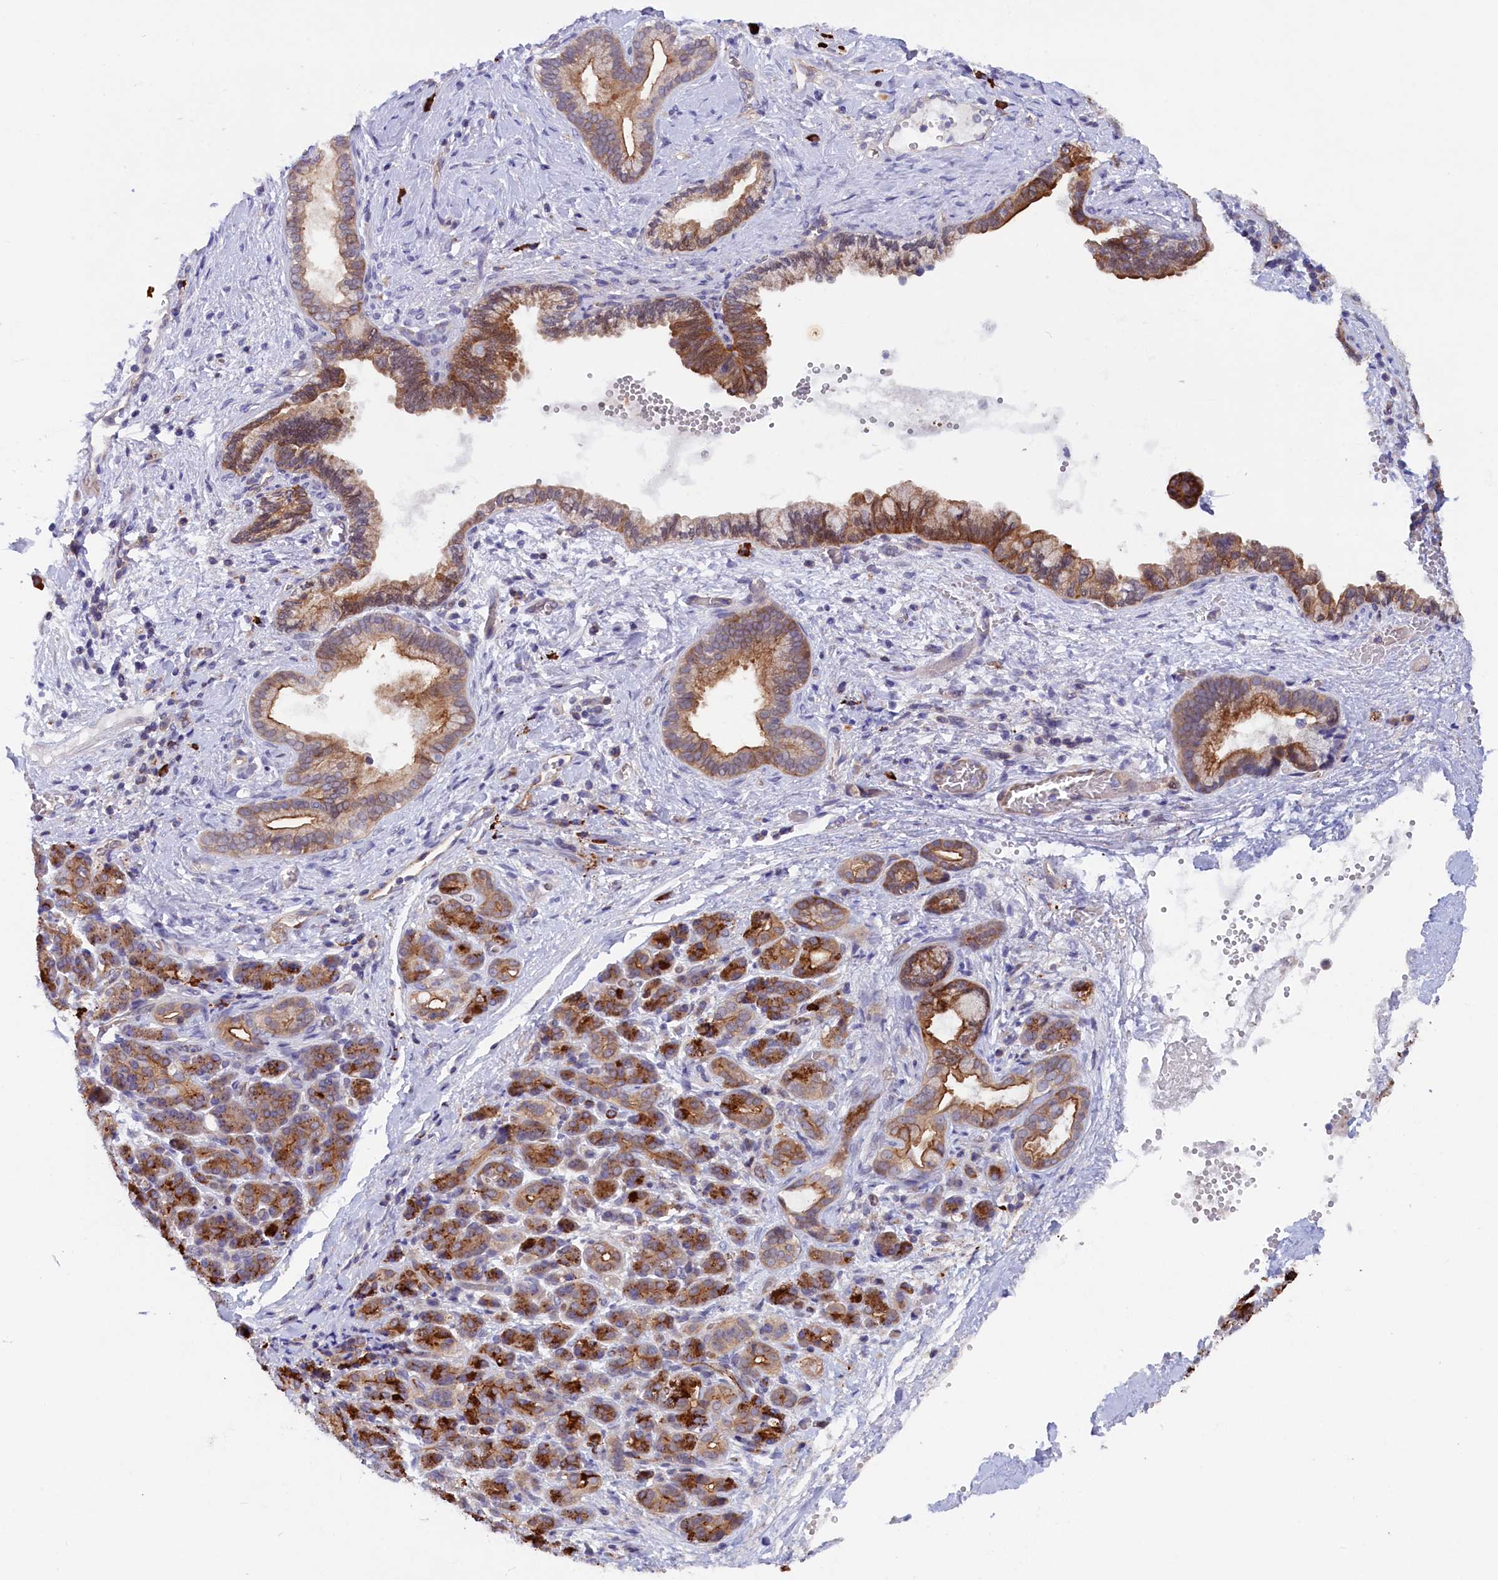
{"staining": {"intensity": "moderate", "quantity": ">75%", "location": "cytoplasmic/membranous"}, "tissue": "pancreatic cancer", "cell_type": "Tumor cells", "image_type": "cancer", "snomed": [{"axis": "morphology", "description": "Adenocarcinoma, NOS"}, {"axis": "topography", "description": "Pancreas"}], "caption": "Approximately >75% of tumor cells in pancreatic cancer demonstrate moderate cytoplasmic/membranous protein expression as visualized by brown immunohistochemical staining.", "gene": "JPT2", "patient": {"sex": "male", "age": 59}}